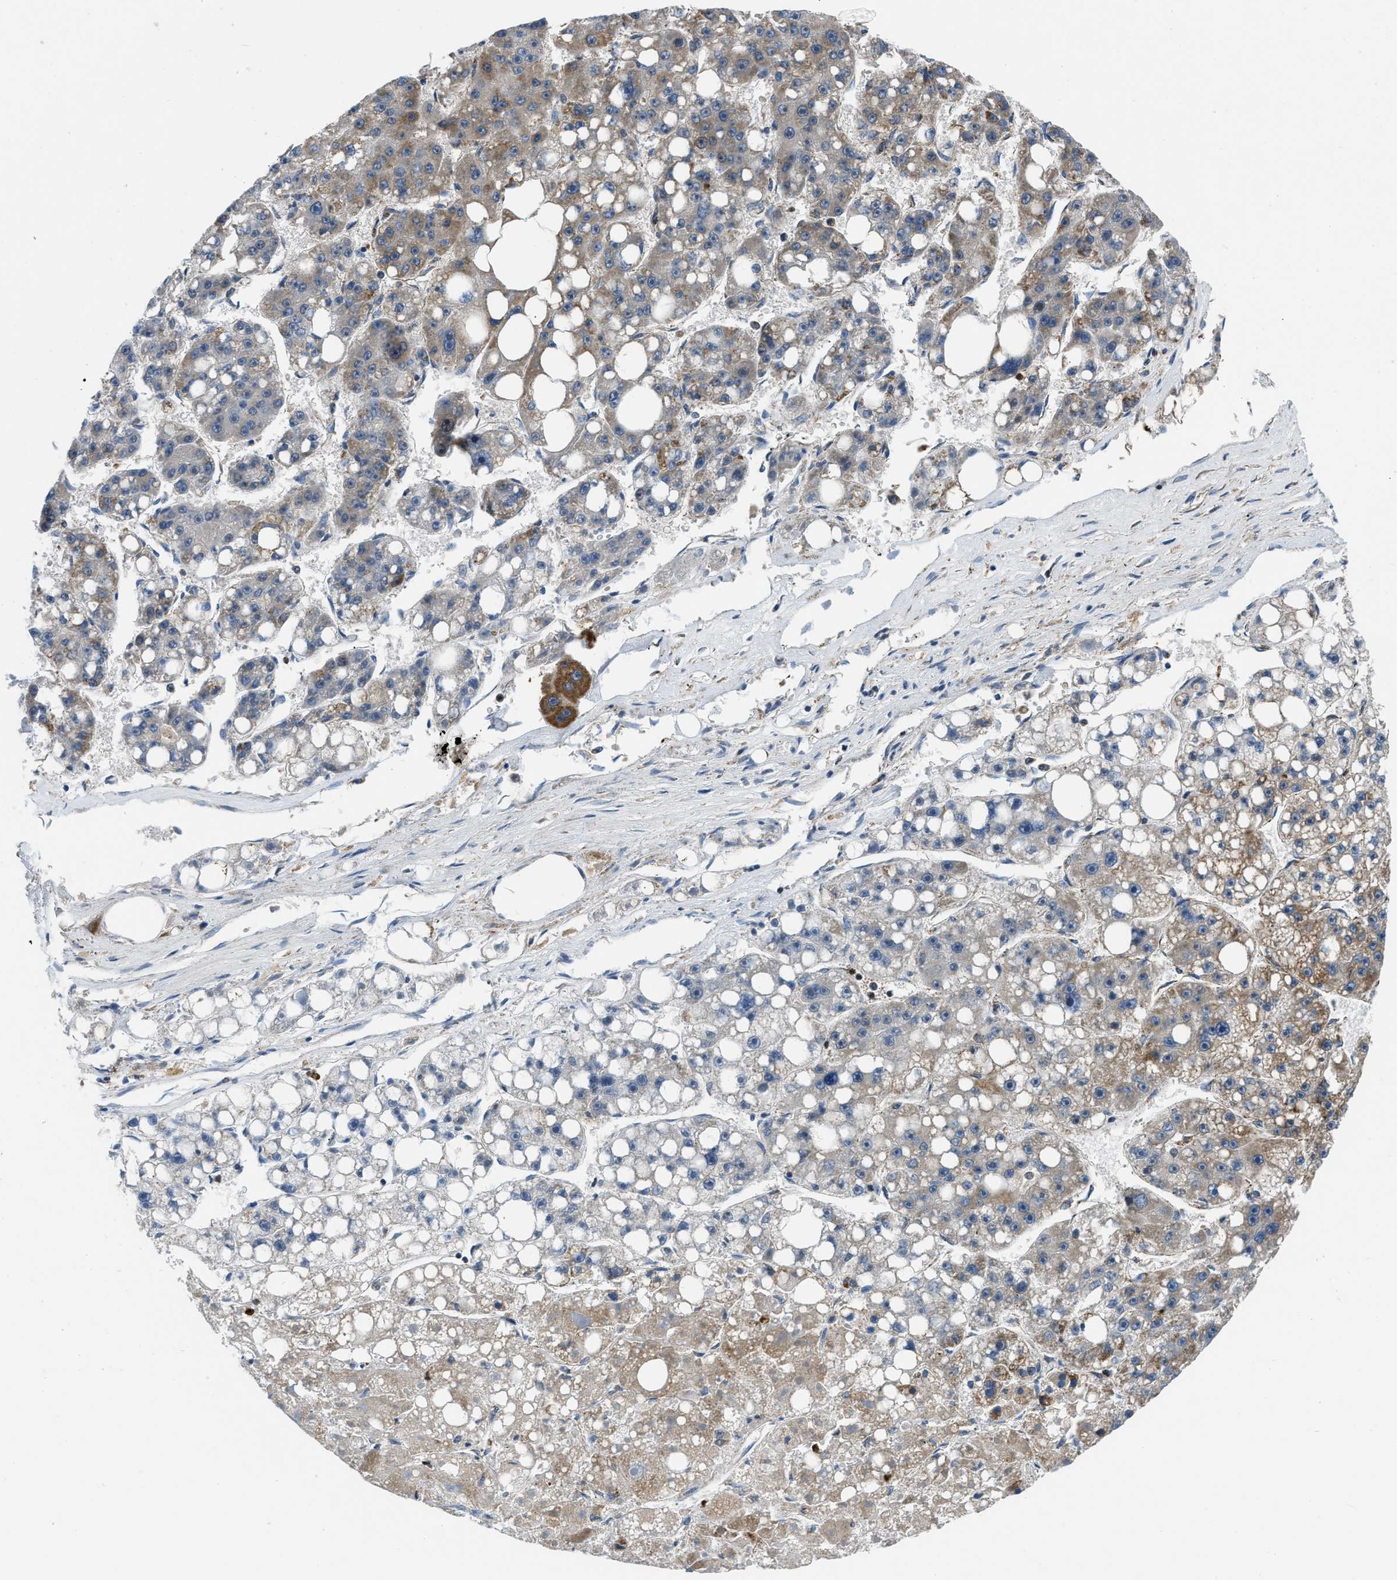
{"staining": {"intensity": "moderate", "quantity": "25%-75%", "location": "cytoplasmic/membranous"}, "tissue": "liver cancer", "cell_type": "Tumor cells", "image_type": "cancer", "snomed": [{"axis": "morphology", "description": "Carcinoma, Hepatocellular, NOS"}, {"axis": "topography", "description": "Liver"}], "caption": "Immunohistochemical staining of human liver hepatocellular carcinoma exhibits medium levels of moderate cytoplasmic/membranous expression in about 25%-75% of tumor cells.", "gene": "GSDME", "patient": {"sex": "female", "age": 61}}